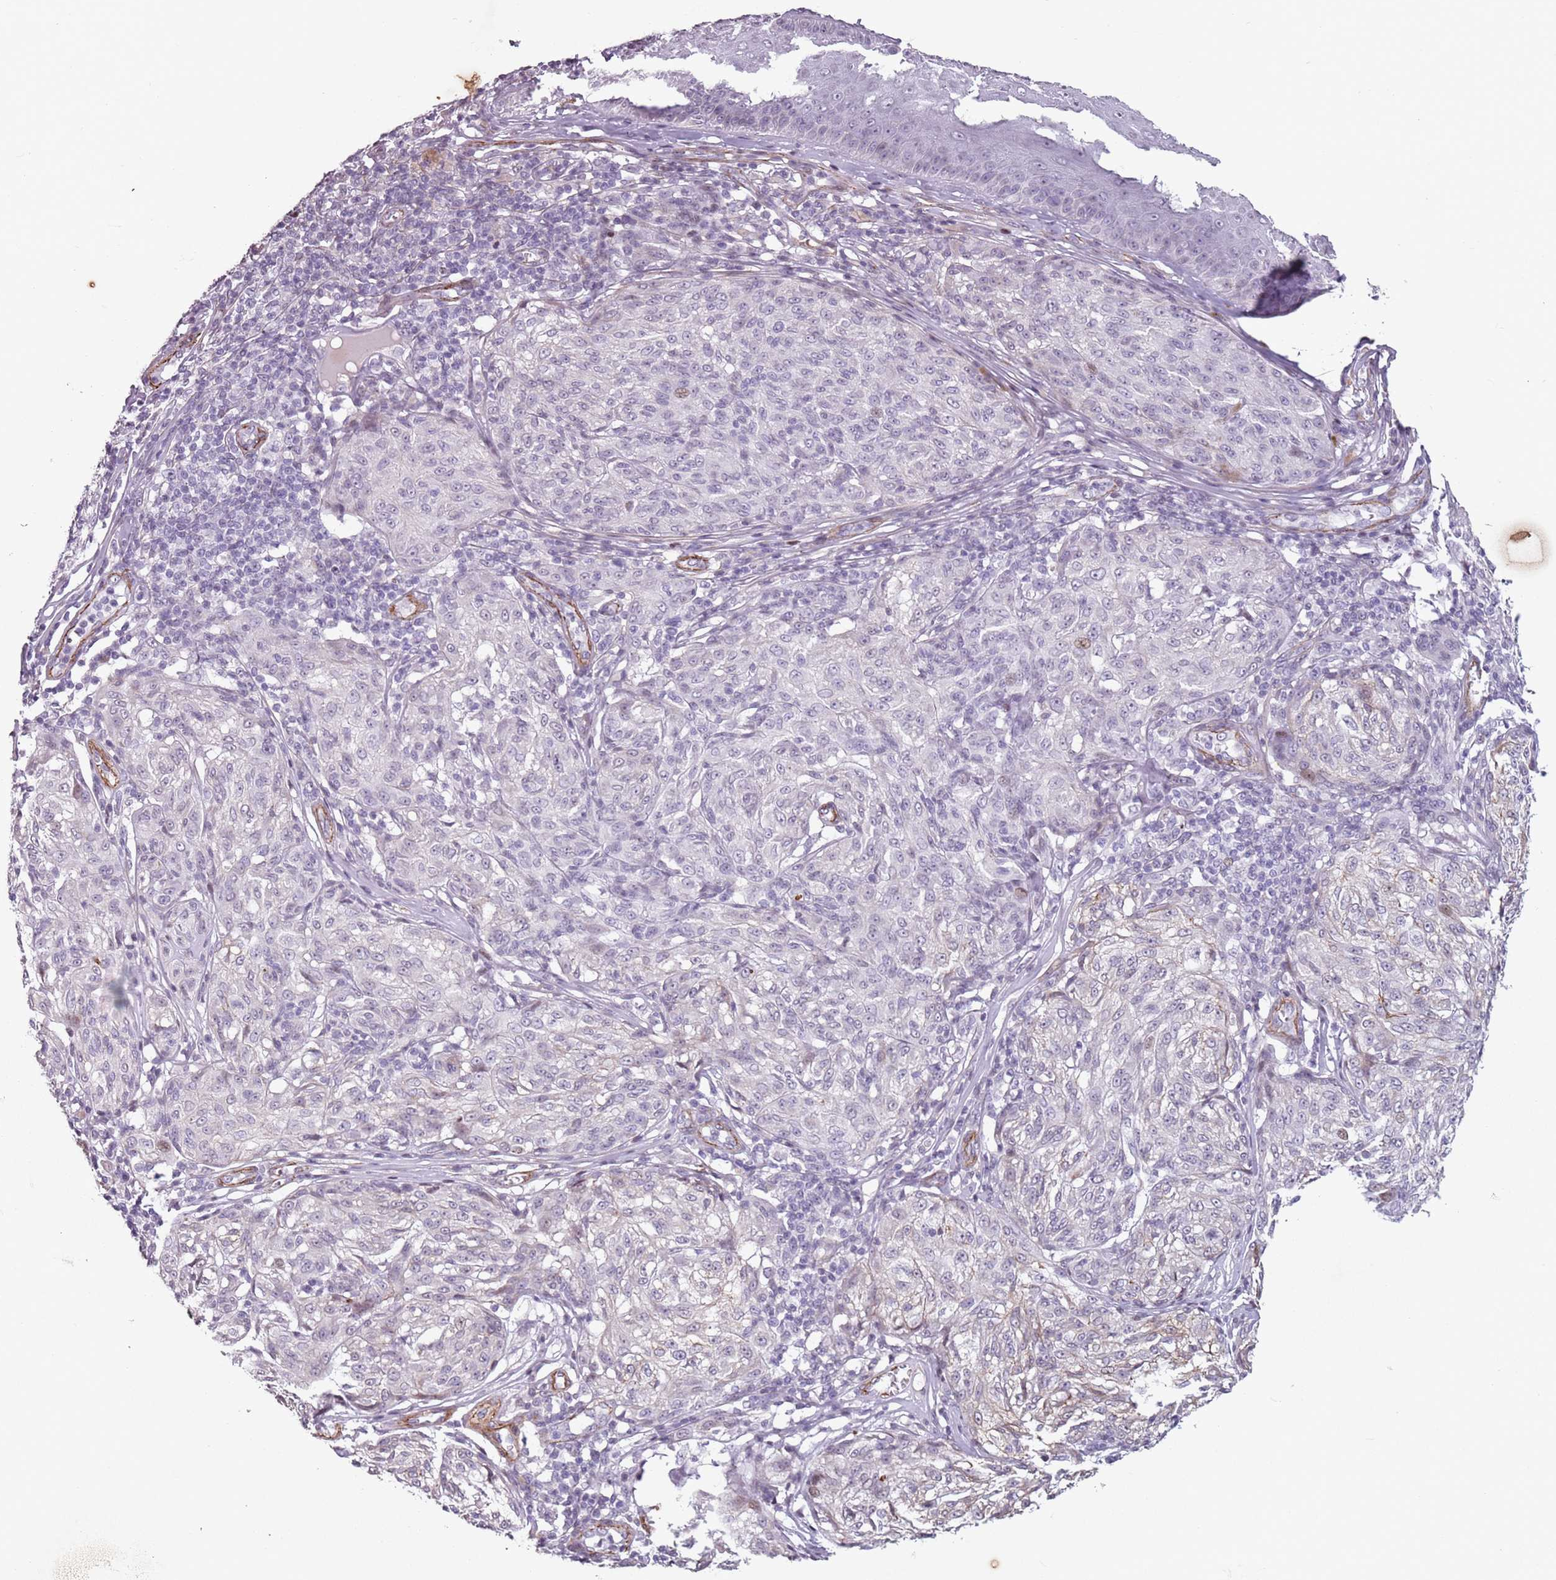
{"staining": {"intensity": "negative", "quantity": "none", "location": "none"}, "tissue": "melanoma", "cell_type": "Tumor cells", "image_type": "cancer", "snomed": [{"axis": "morphology", "description": "Malignant melanoma, NOS"}, {"axis": "topography", "description": "Skin"}], "caption": "Immunohistochemistry micrograph of human malignant melanoma stained for a protein (brown), which demonstrates no positivity in tumor cells. The staining was performed using DAB (3,3'-diaminobenzidine) to visualize the protein expression in brown, while the nuclei were stained in blue with hematoxylin (Magnification: 20x).", "gene": "TMC4", "patient": {"sex": "female", "age": 63}}